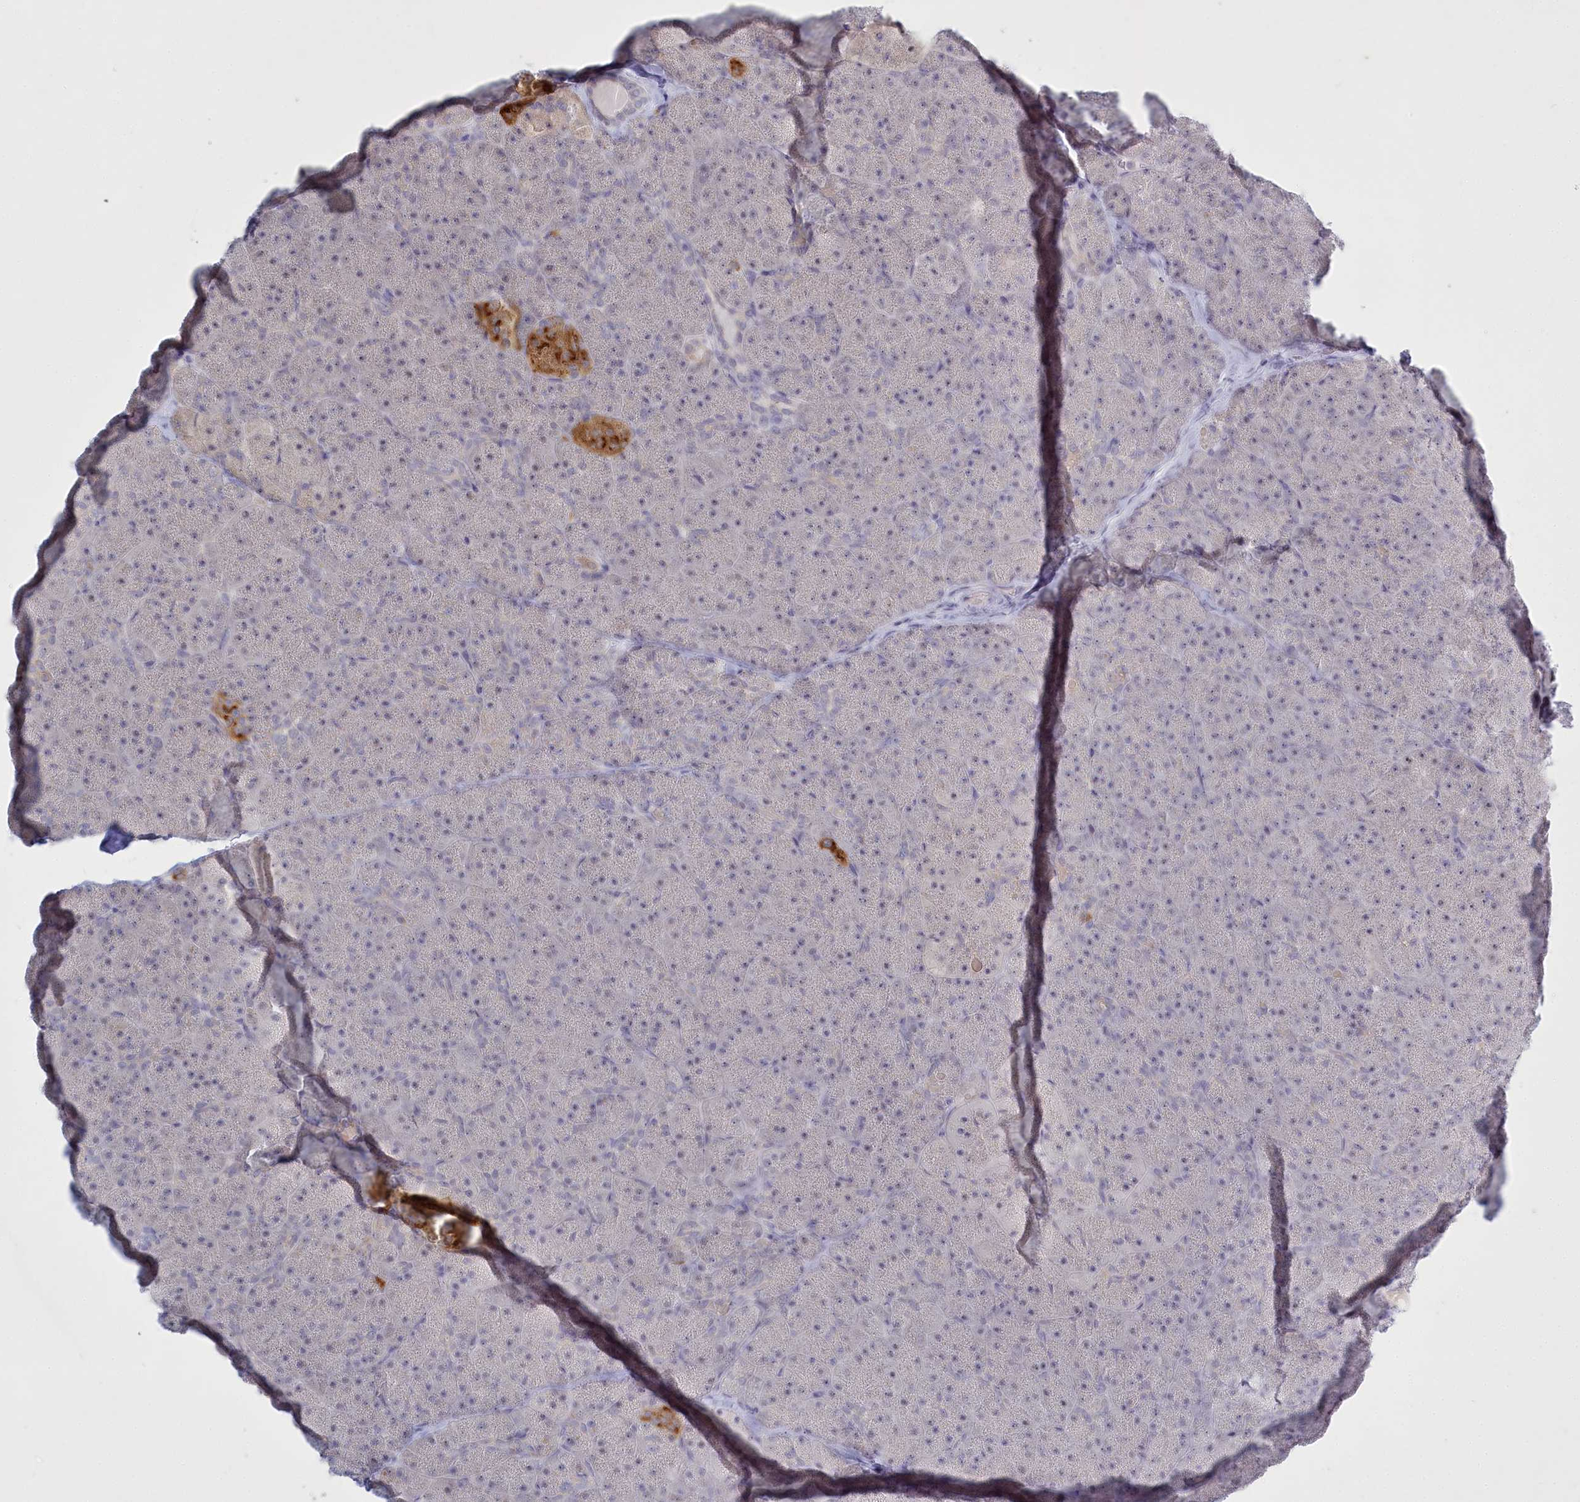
{"staining": {"intensity": "weak", "quantity": "25%-75%", "location": "nuclear"}, "tissue": "pancreas", "cell_type": "Exocrine glandular cells", "image_type": "normal", "snomed": [{"axis": "morphology", "description": "Normal tissue, NOS"}, {"axis": "topography", "description": "Pancreas"}], "caption": "Pancreas stained with DAB (3,3'-diaminobenzidine) IHC shows low levels of weak nuclear staining in approximately 25%-75% of exocrine glandular cells. (DAB (3,3'-diaminobenzidine) IHC with brightfield microscopy, high magnification).", "gene": "ABITRAM", "patient": {"sex": "male", "age": 36}}